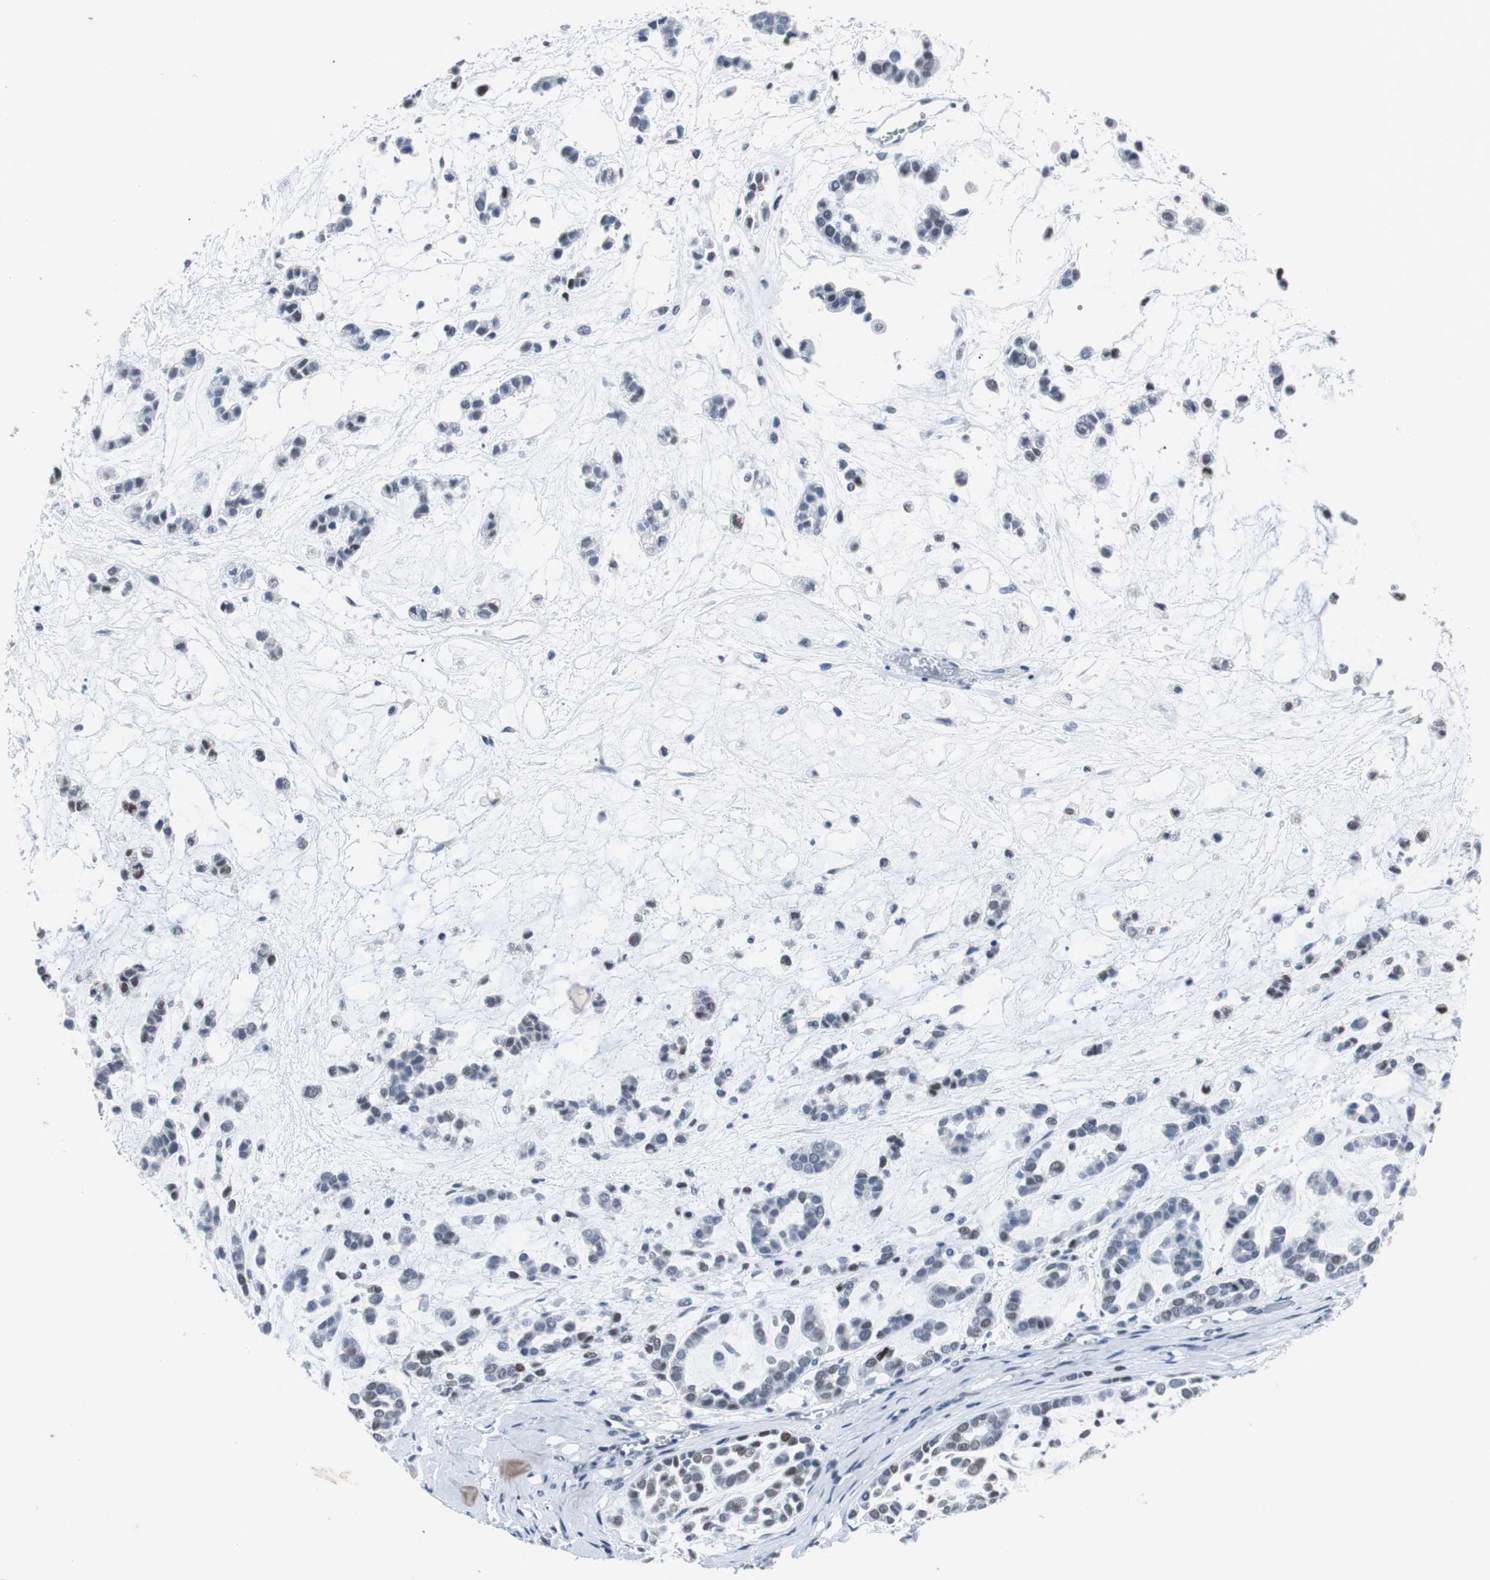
{"staining": {"intensity": "moderate", "quantity": "<25%", "location": "nuclear"}, "tissue": "head and neck cancer", "cell_type": "Tumor cells", "image_type": "cancer", "snomed": [{"axis": "morphology", "description": "Adenocarcinoma, NOS"}, {"axis": "morphology", "description": "Adenoma, NOS"}, {"axis": "topography", "description": "Head-Neck"}], "caption": "There is low levels of moderate nuclear staining in tumor cells of head and neck adenoma, as demonstrated by immunohistochemical staining (brown color).", "gene": "ZHX2", "patient": {"sex": "female", "age": 55}}